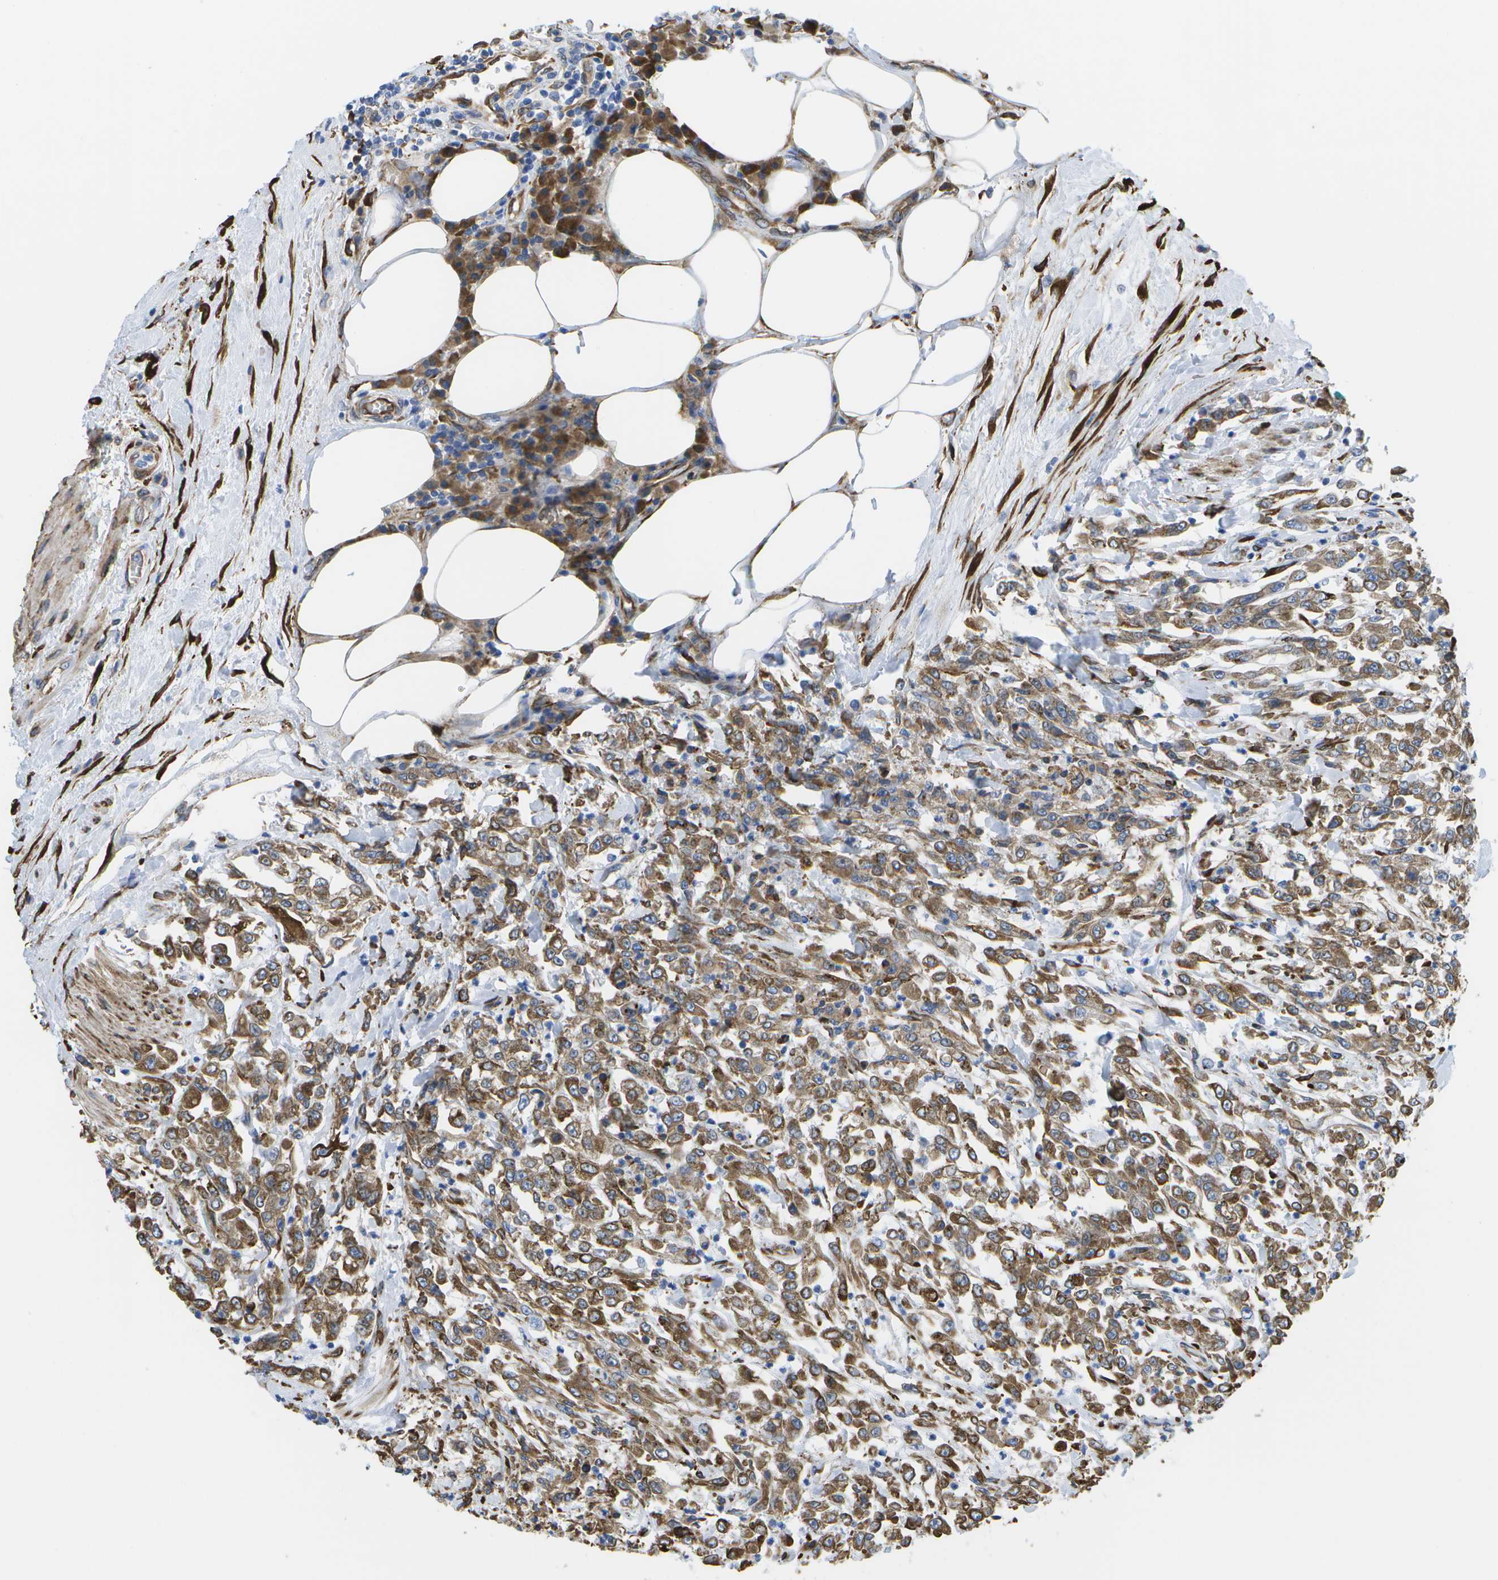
{"staining": {"intensity": "moderate", "quantity": ">75%", "location": "cytoplasmic/membranous"}, "tissue": "urothelial cancer", "cell_type": "Tumor cells", "image_type": "cancer", "snomed": [{"axis": "morphology", "description": "Urothelial carcinoma, High grade"}, {"axis": "topography", "description": "Urinary bladder"}], "caption": "Urothelial cancer stained with a protein marker shows moderate staining in tumor cells.", "gene": "ZDHHC17", "patient": {"sex": "male", "age": 46}}